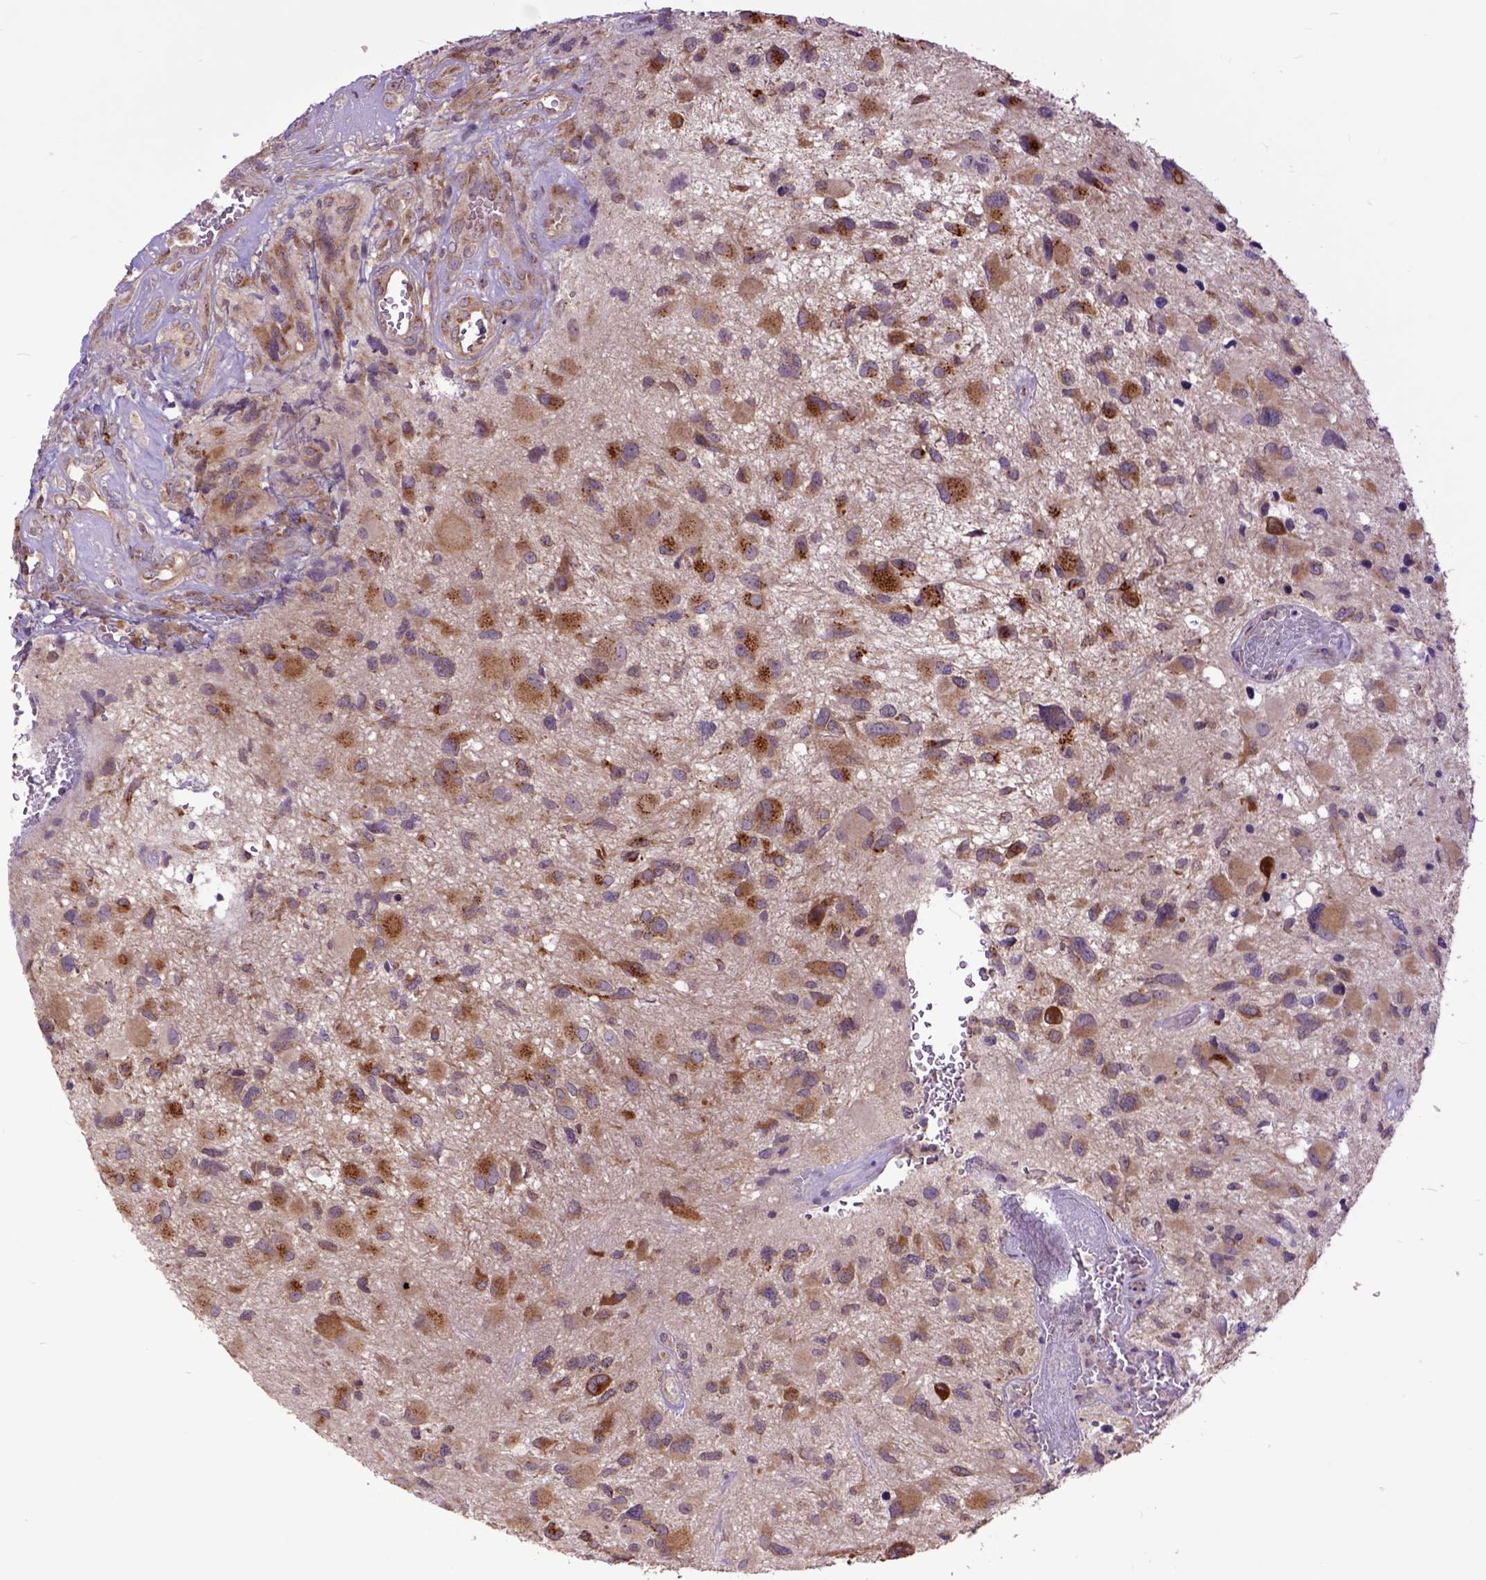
{"staining": {"intensity": "moderate", "quantity": ">75%", "location": "cytoplasmic/membranous"}, "tissue": "glioma", "cell_type": "Tumor cells", "image_type": "cancer", "snomed": [{"axis": "morphology", "description": "Glioma, malignant, NOS"}, {"axis": "morphology", "description": "Glioma, malignant, High grade"}, {"axis": "topography", "description": "Brain"}], "caption": "Brown immunohistochemical staining in glioma demonstrates moderate cytoplasmic/membranous positivity in approximately >75% of tumor cells. The staining was performed using DAB, with brown indicating positive protein expression. Nuclei are stained blue with hematoxylin.", "gene": "ARL1", "patient": {"sex": "female", "age": 71}}